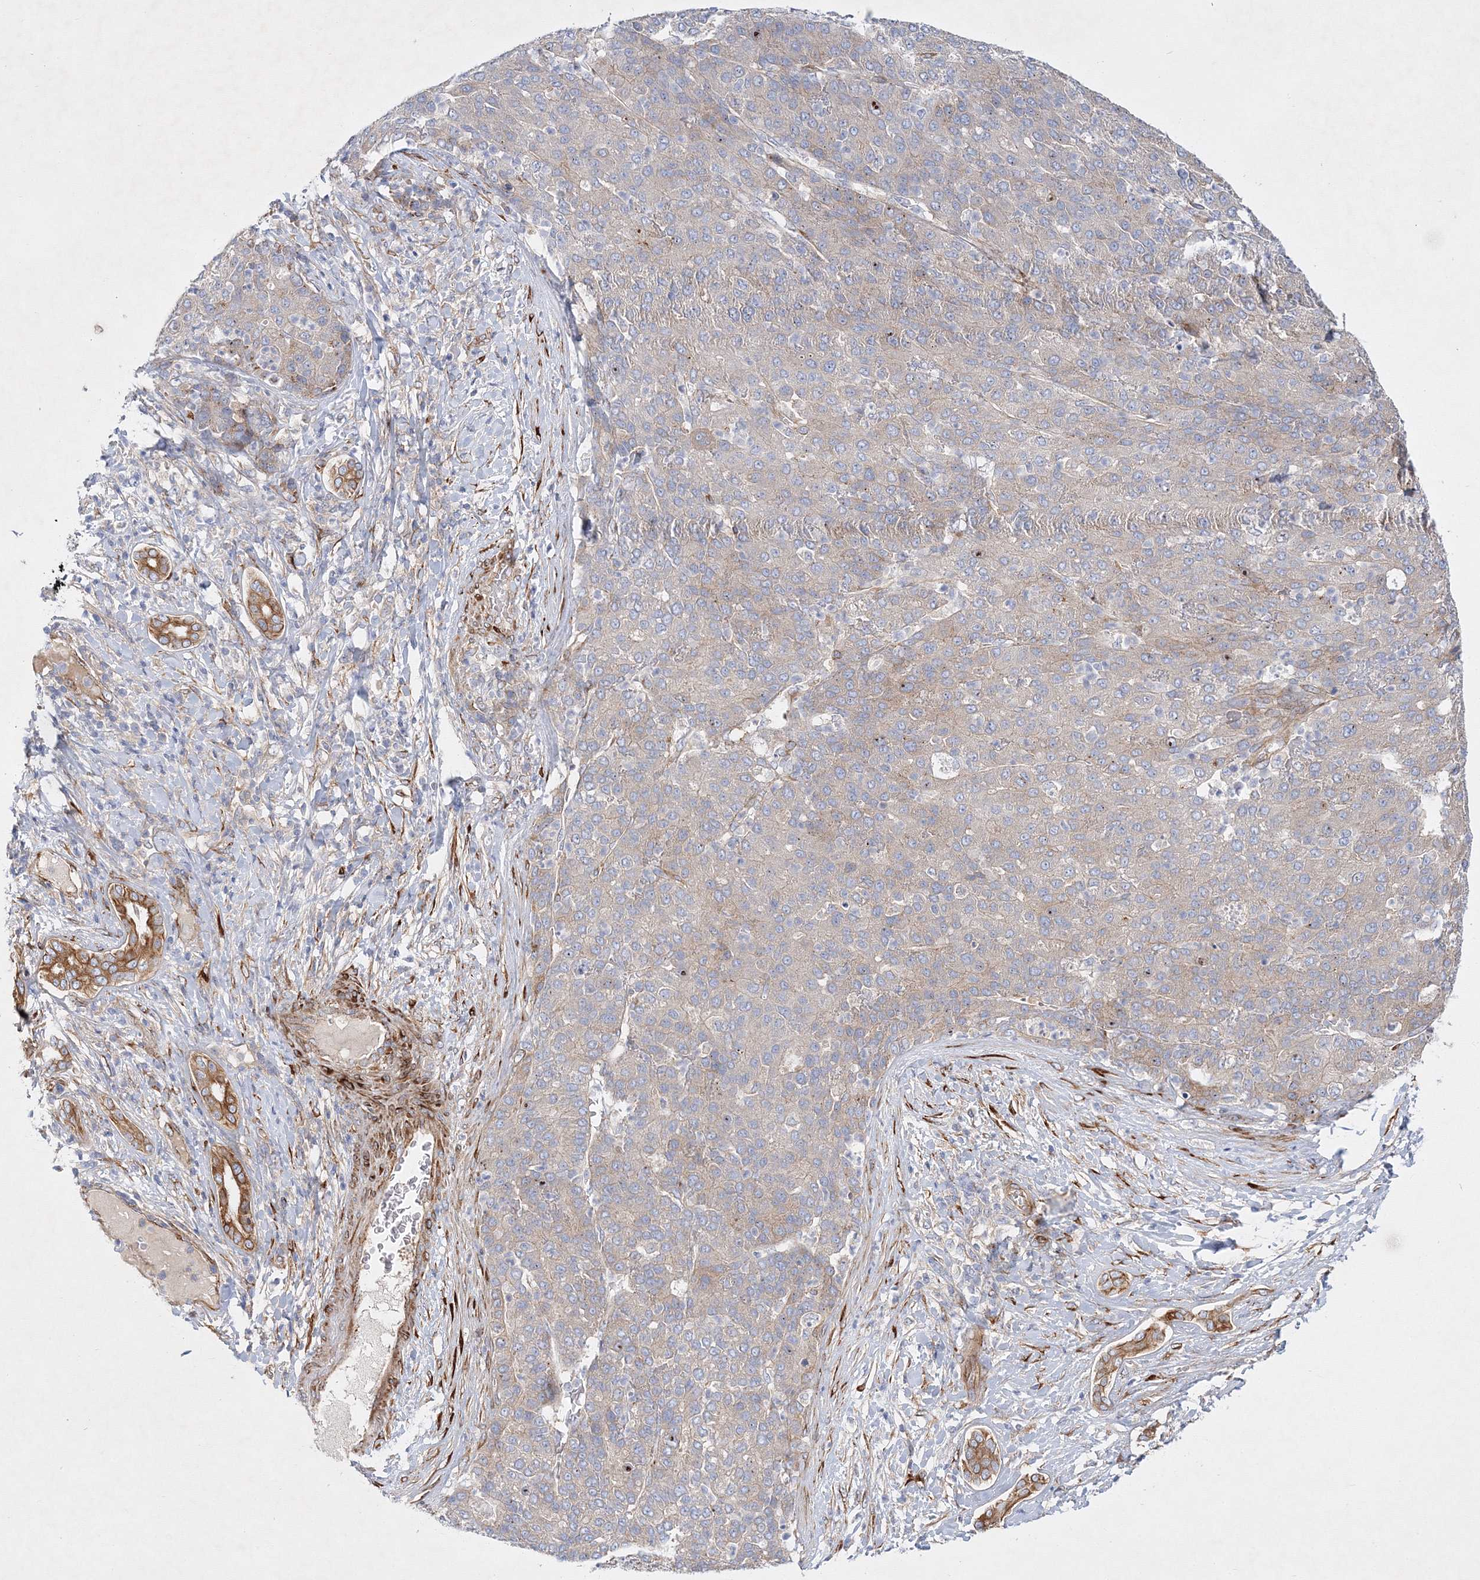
{"staining": {"intensity": "weak", "quantity": "<25%", "location": "cytoplasmic/membranous"}, "tissue": "liver cancer", "cell_type": "Tumor cells", "image_type": "cancer", "snomed": [{"axis": "morphology", "description": "Carcinoma, Hepatocellular, NOS"}, {"axis": "topography", "description": "Liver"}], "caption": "This is a image of immunohistochemistry (IHC) staining of liver cancer, which shows no expression in tumor cells.", "gene": "ZFYVE16", "patient": {"sex": "male", "age": 65}}